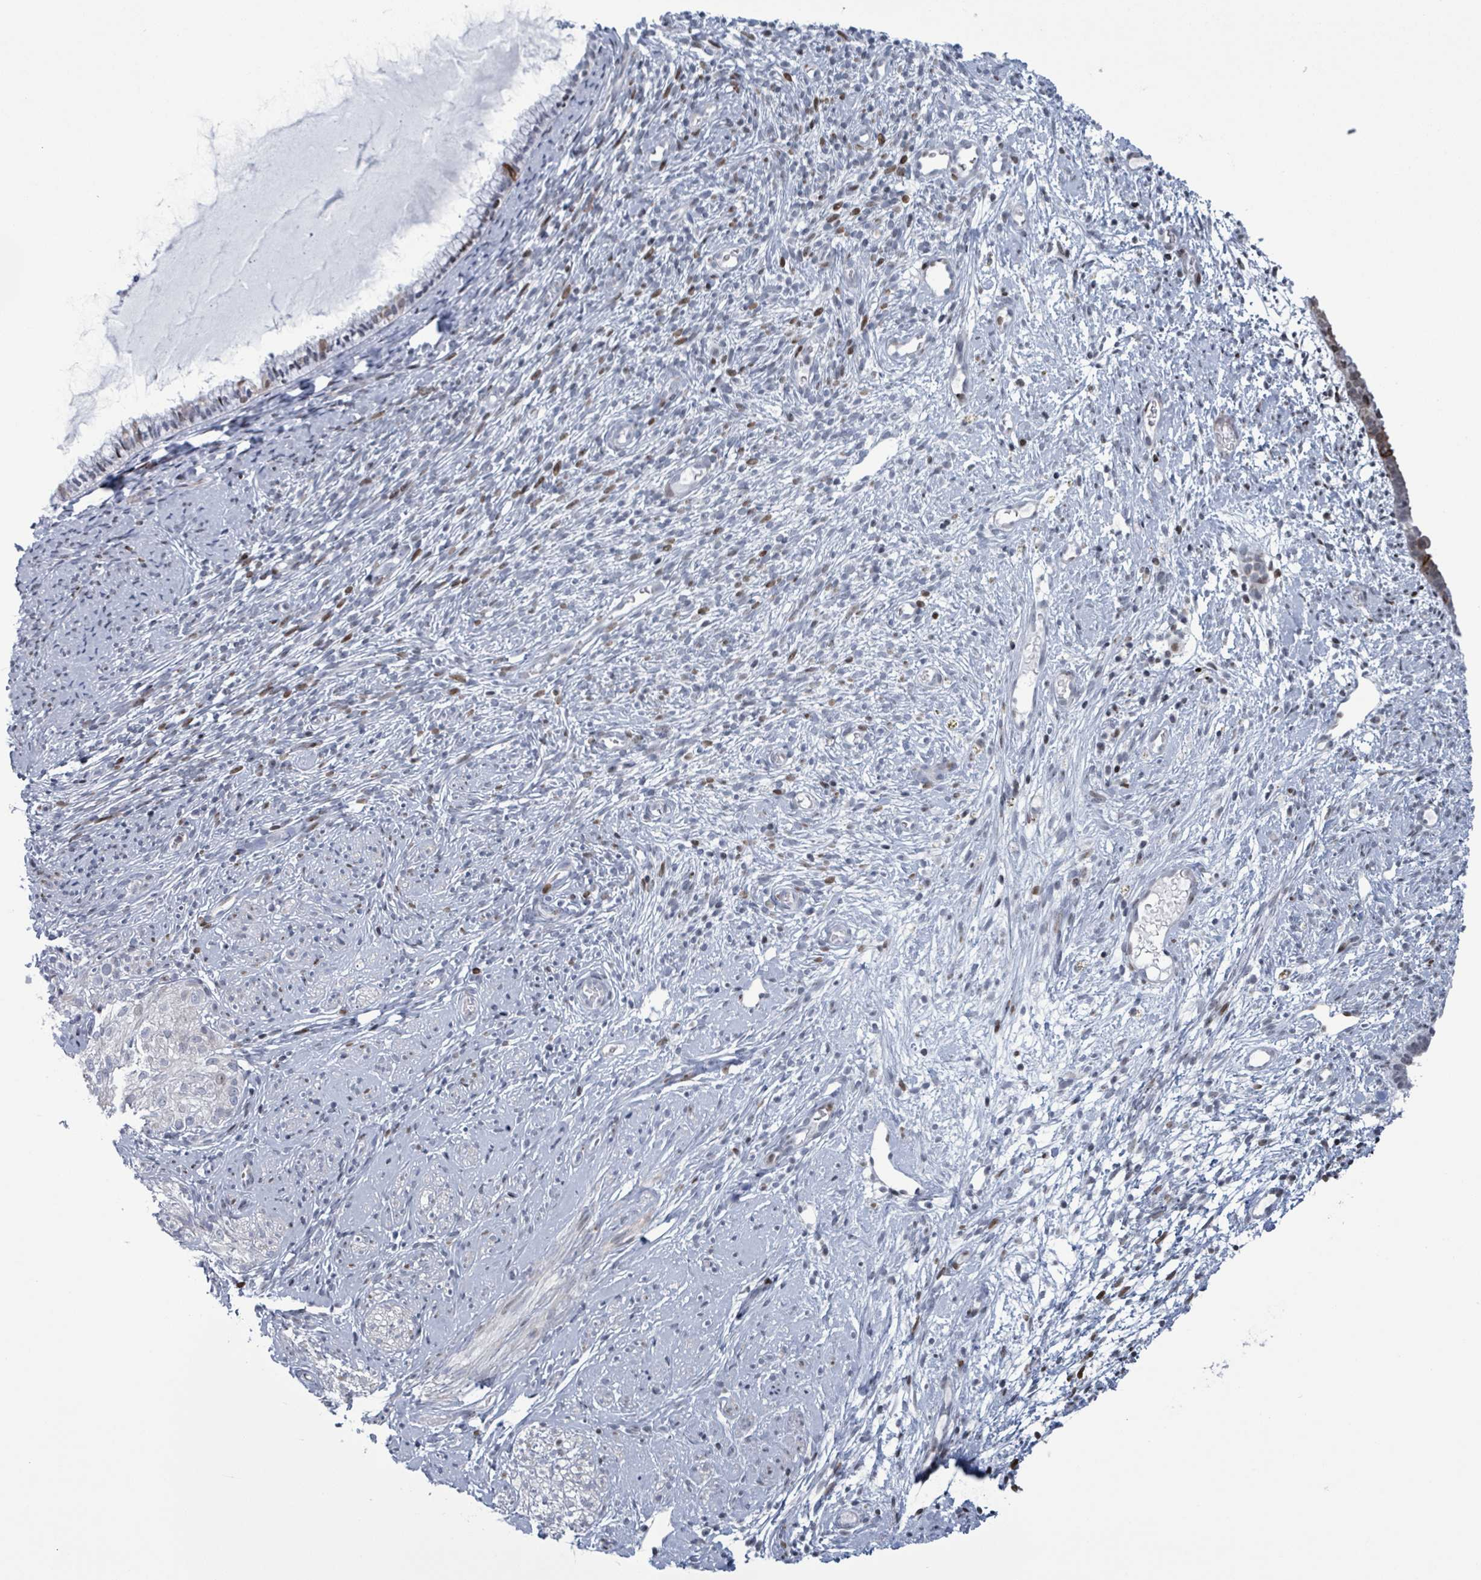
{"staining": {"intensity": "moderate", "quantity": "<25%", "location": "cytoplasmic/membranous"}, "tissue": "cervix", "cell_type": "Glandular cells", "image_type": "normal", "snomed": [{"axis": "morphology", "description": "Normal tissue, NOS"}, {"axis": "topography", "description": "Cervix"}], "caption": "Immunohistochemistry of benign cervix shows low levels of moderate cytoplasmic/membranous positivity in approximately <25% of glandular cells.", "gene": "FNDC4", "patient": {"sex": "female", "age": 76}}